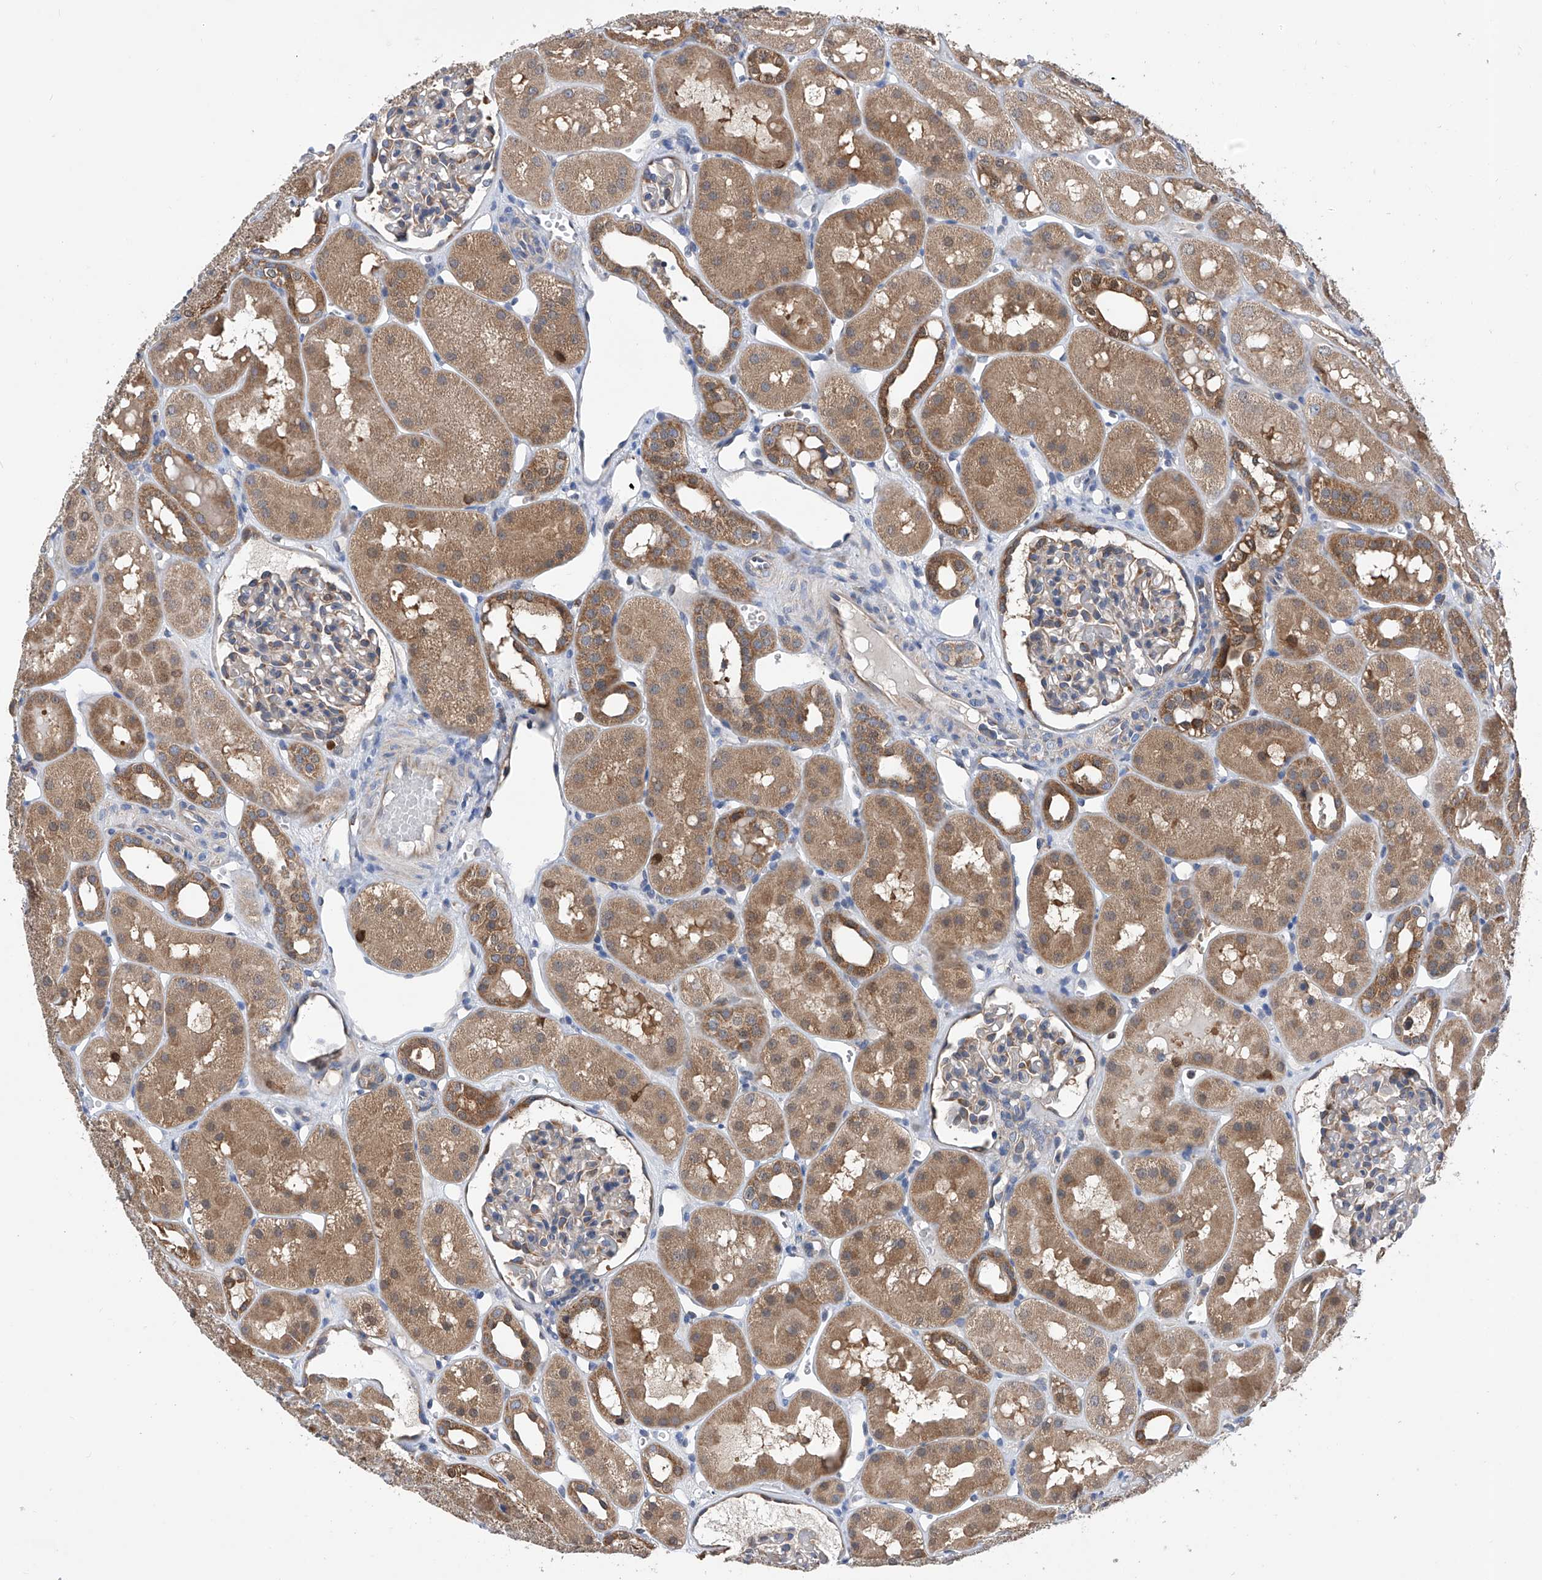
{"staining": {"intensity": "negative", "quantity": "none", "location": "none"}, "tissue": "kidney", "cell_type": "Cells in glomeruli", "image_type": "normal", "snomed": [{"axis": "morphology", "description": "Normal tissue, NOS"}, {"axis": "topography", "description": "Kidney"}], "caption": "Cells in glomeruli show no significant protein staining in normal kidney.", "gene": "SPATA20", "patient": {"sex": "male", "age": 16}}